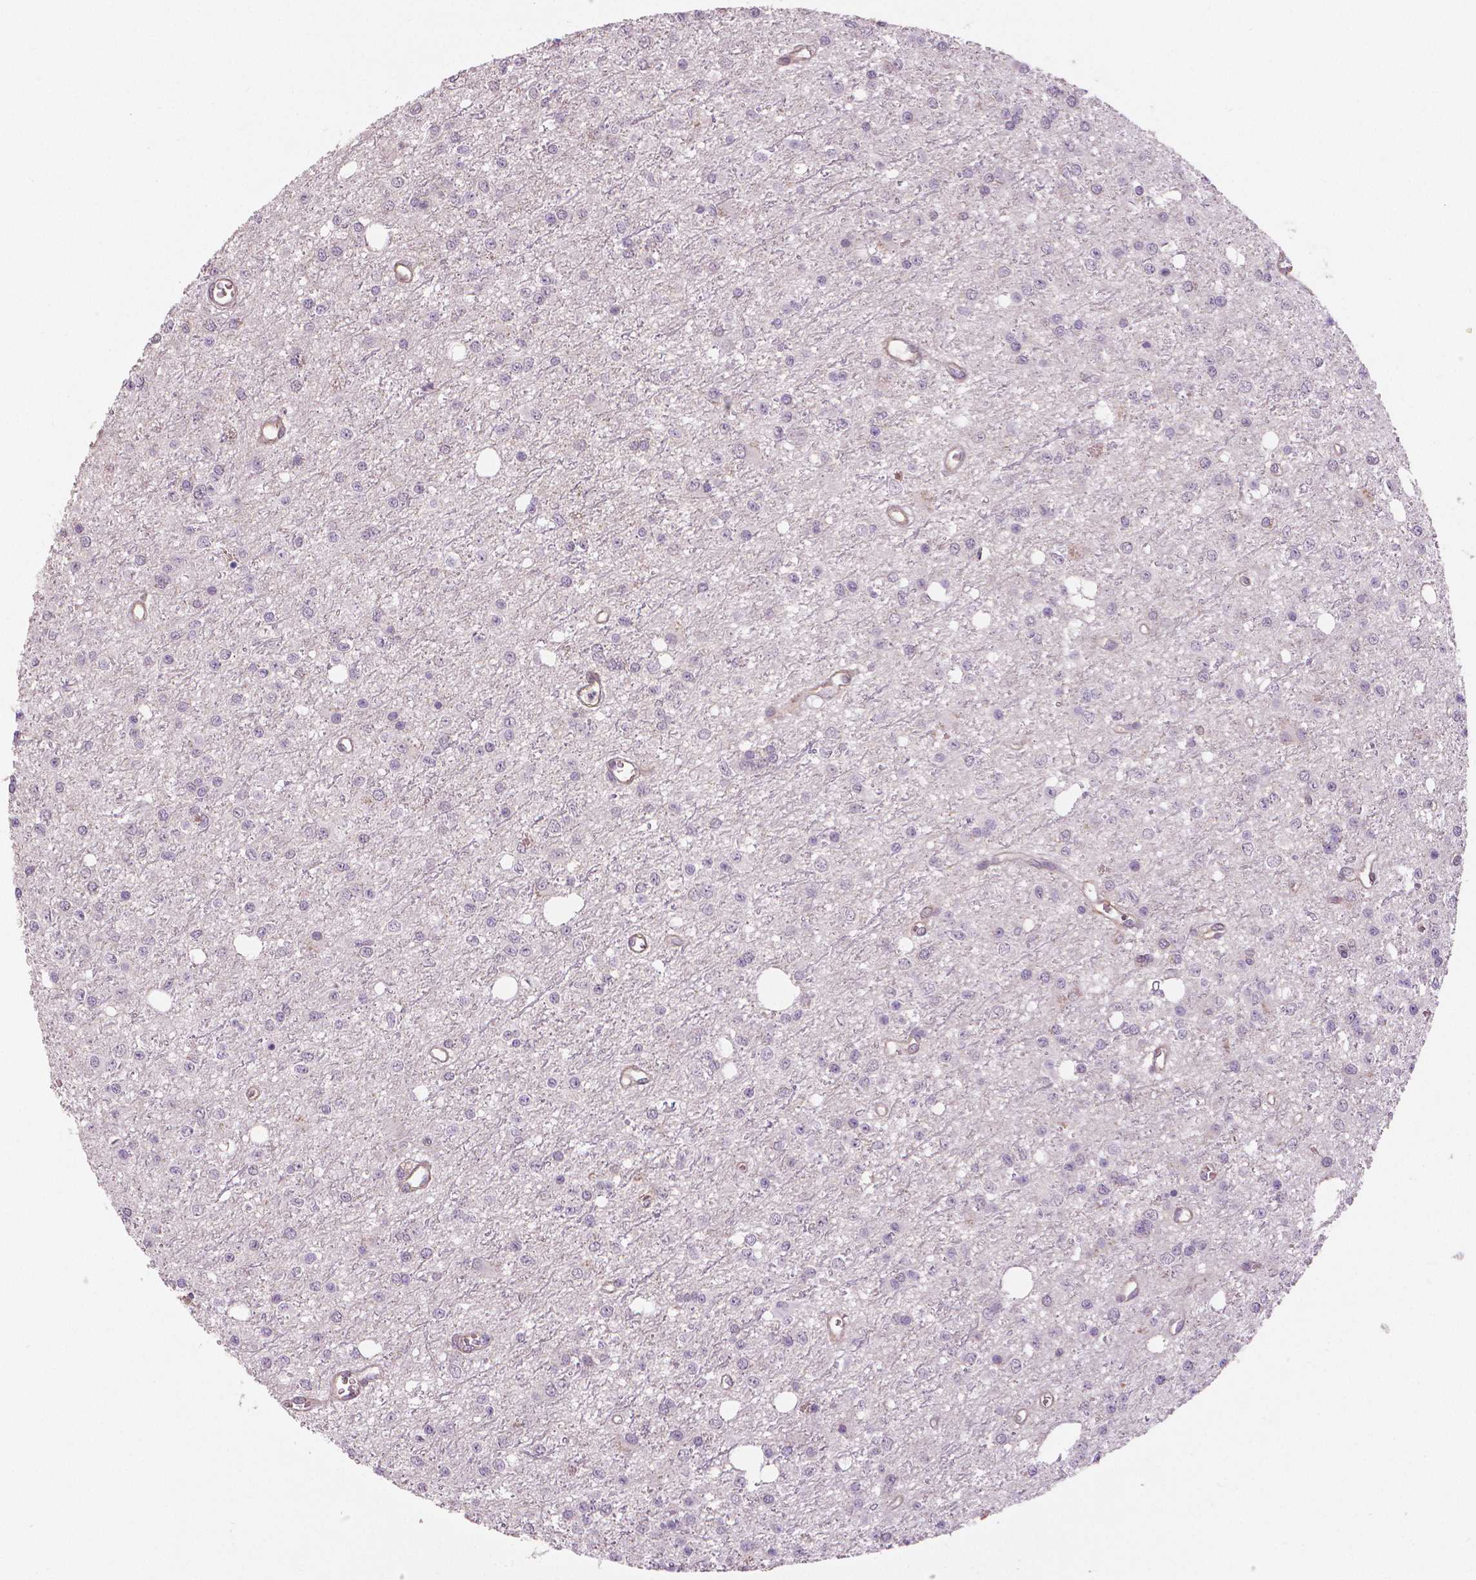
{"staining": {"intensity": "negative", "quantity": "none", "location": "none"}, "tissue": "glioma", "cell_type": "Tumor cells", "image_type": "cancer", "snomed": [{"axis": "morphology", "description": "Glioma, malignant, Low grade"}, {"axis": "topography", "description": "Brain"}], "caption": "Immunohistochemistry (IHC) photomicrograph of neoplastic tissue: glioma stained with DAB exhibits no significant protein expression in tumor cells. (DAB IHC visualized using brightfield microscopy, high magnification).", "gene": "FLT1", "patient": {"sex": "female", "age": 45}}